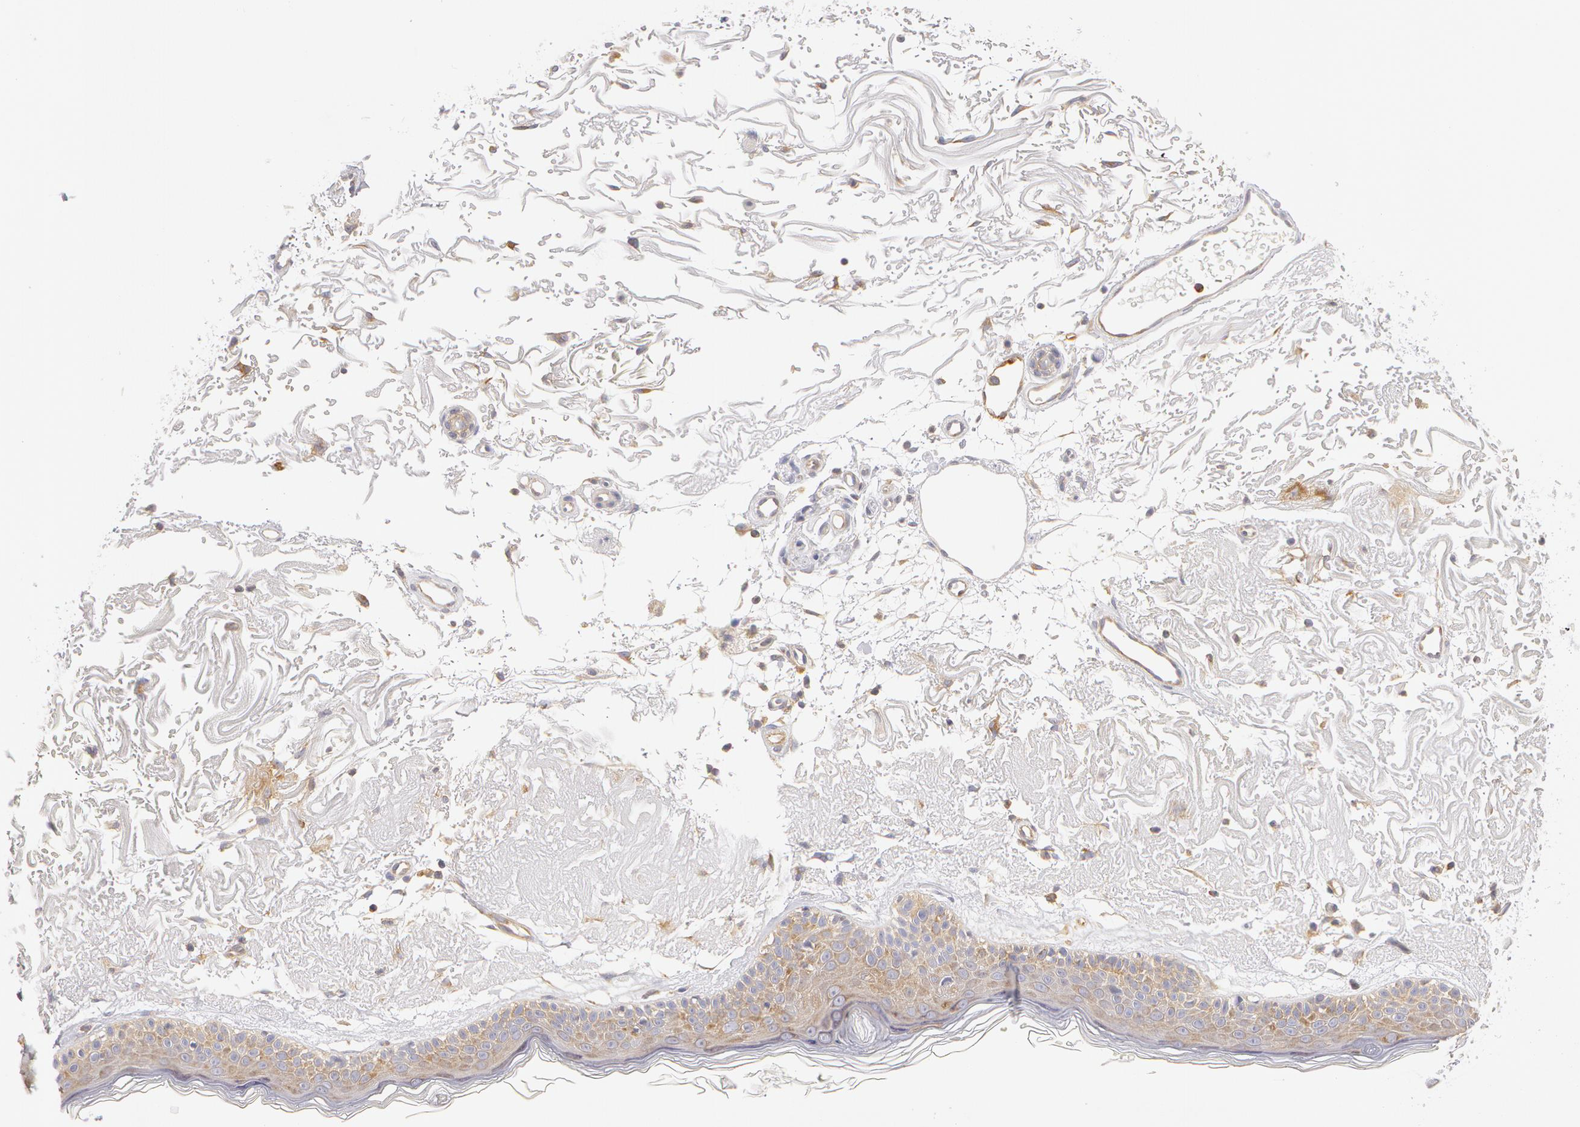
{"staining": {"intensity": "negative", "quantity": "none", "location": "none"}, "tissue": "skin", "cell_type": "Fibroblasts", "image_type": "normal", "snomed": [{"axis": "morphology", "description": "Normal tissue, NOS"}, {"axis": "topography", "description": "Skin"}], "caption": "Photomicrograph shows no protein expression in fibroblasts of normal skin.", "gene": "DDX3X", "patient": {"sex": "female", "age": 90}}